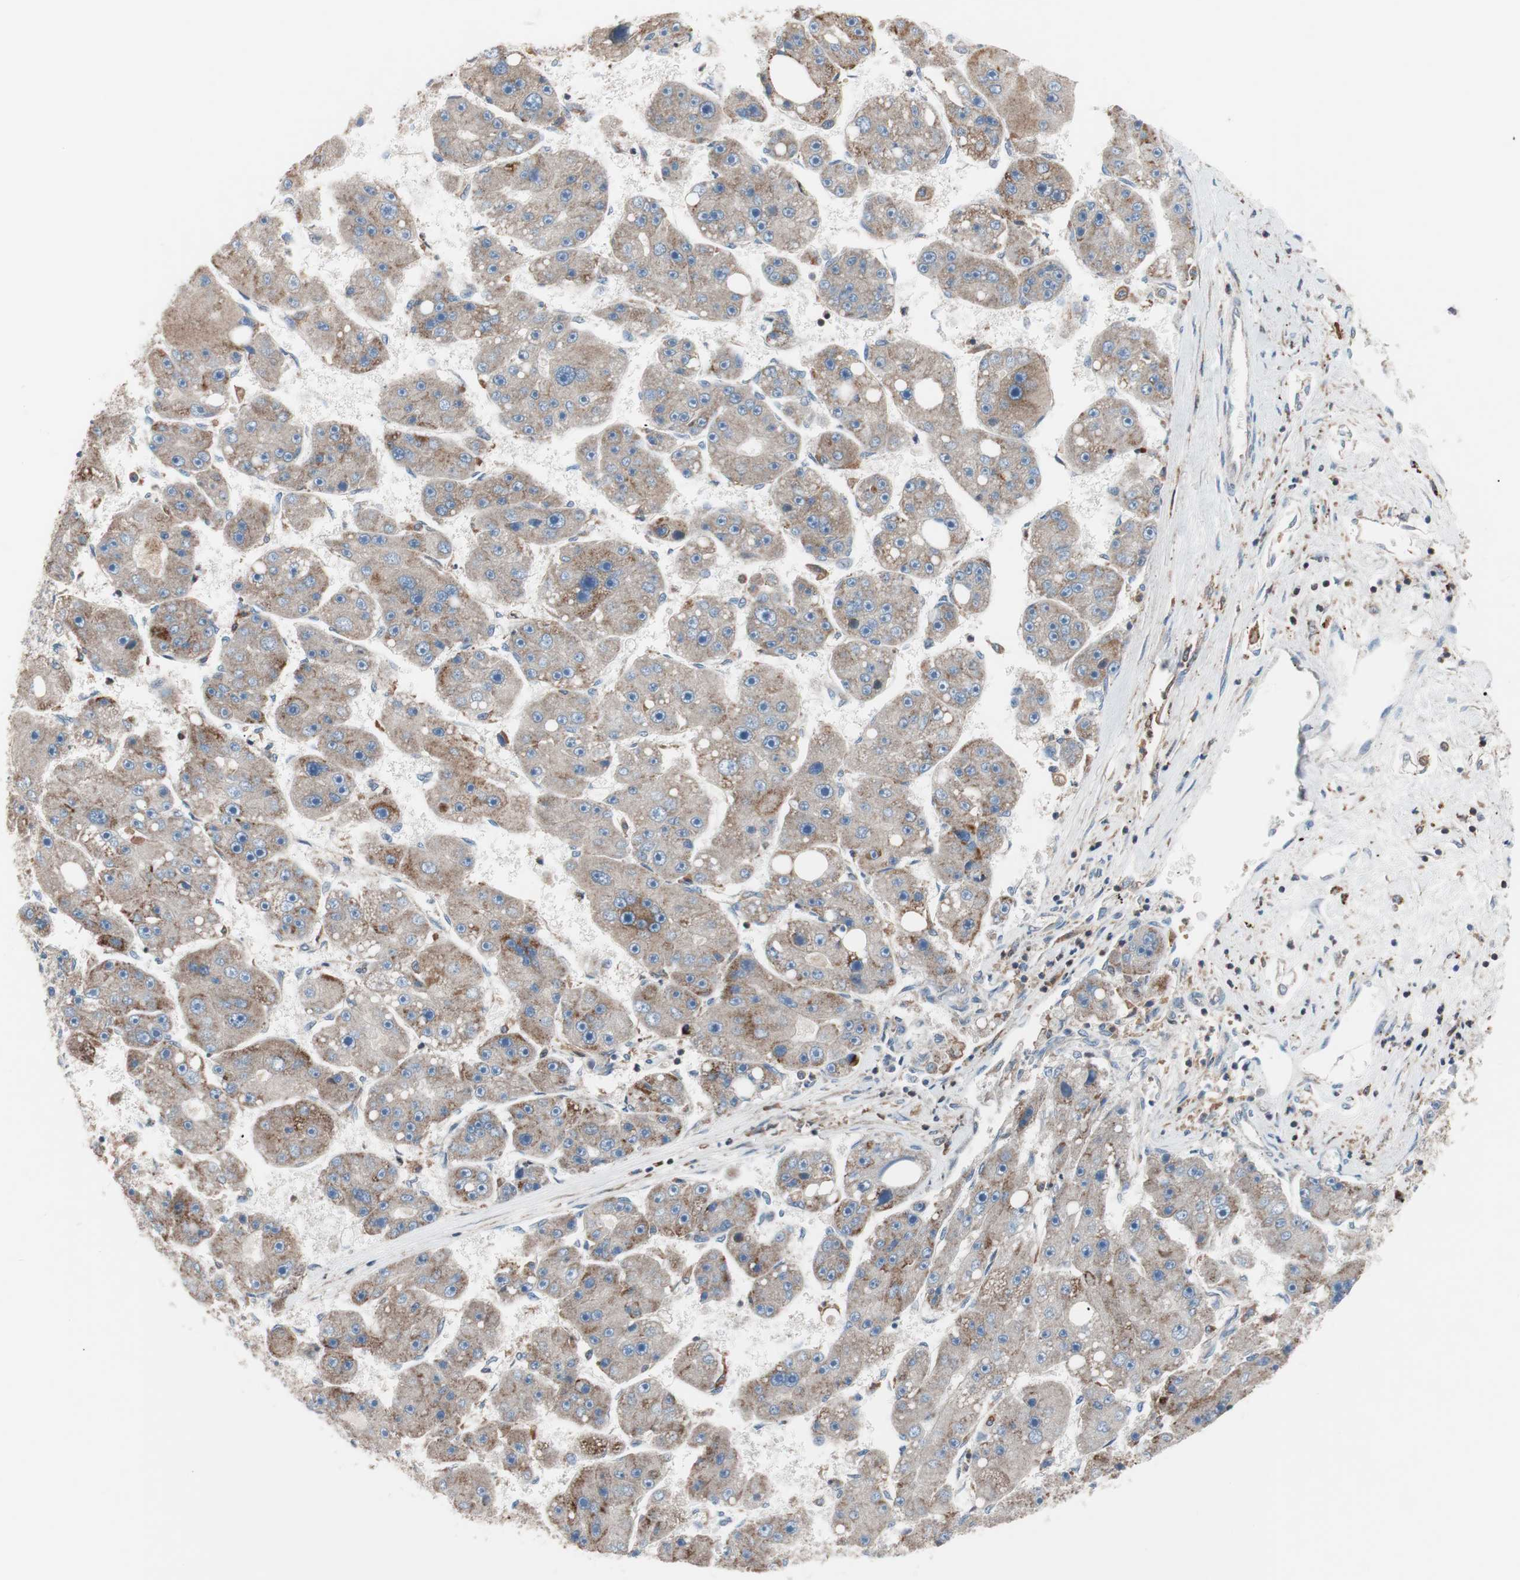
{"staining": {"intensity": "moderate", "quantity": ">75%", "location": "cytoplasmic/membranous"}, "tissue": "liver cancer", "cell_type": "Tumor cells", "image_type": "cancer", "snomed": [{"axis": "morphology", "description": "Carcinoma, Hepatocellular, NOS"}, {"axis": "topography", "description": "Liver"}], "caption": "Tumor cells show moderate cytoplasmic/membranous staining in about >75% of cells in liver cancer (hepatocellular carcinoma).", "gene": "PIK3R1", "patient": {"sex": "female", "age": 61}}